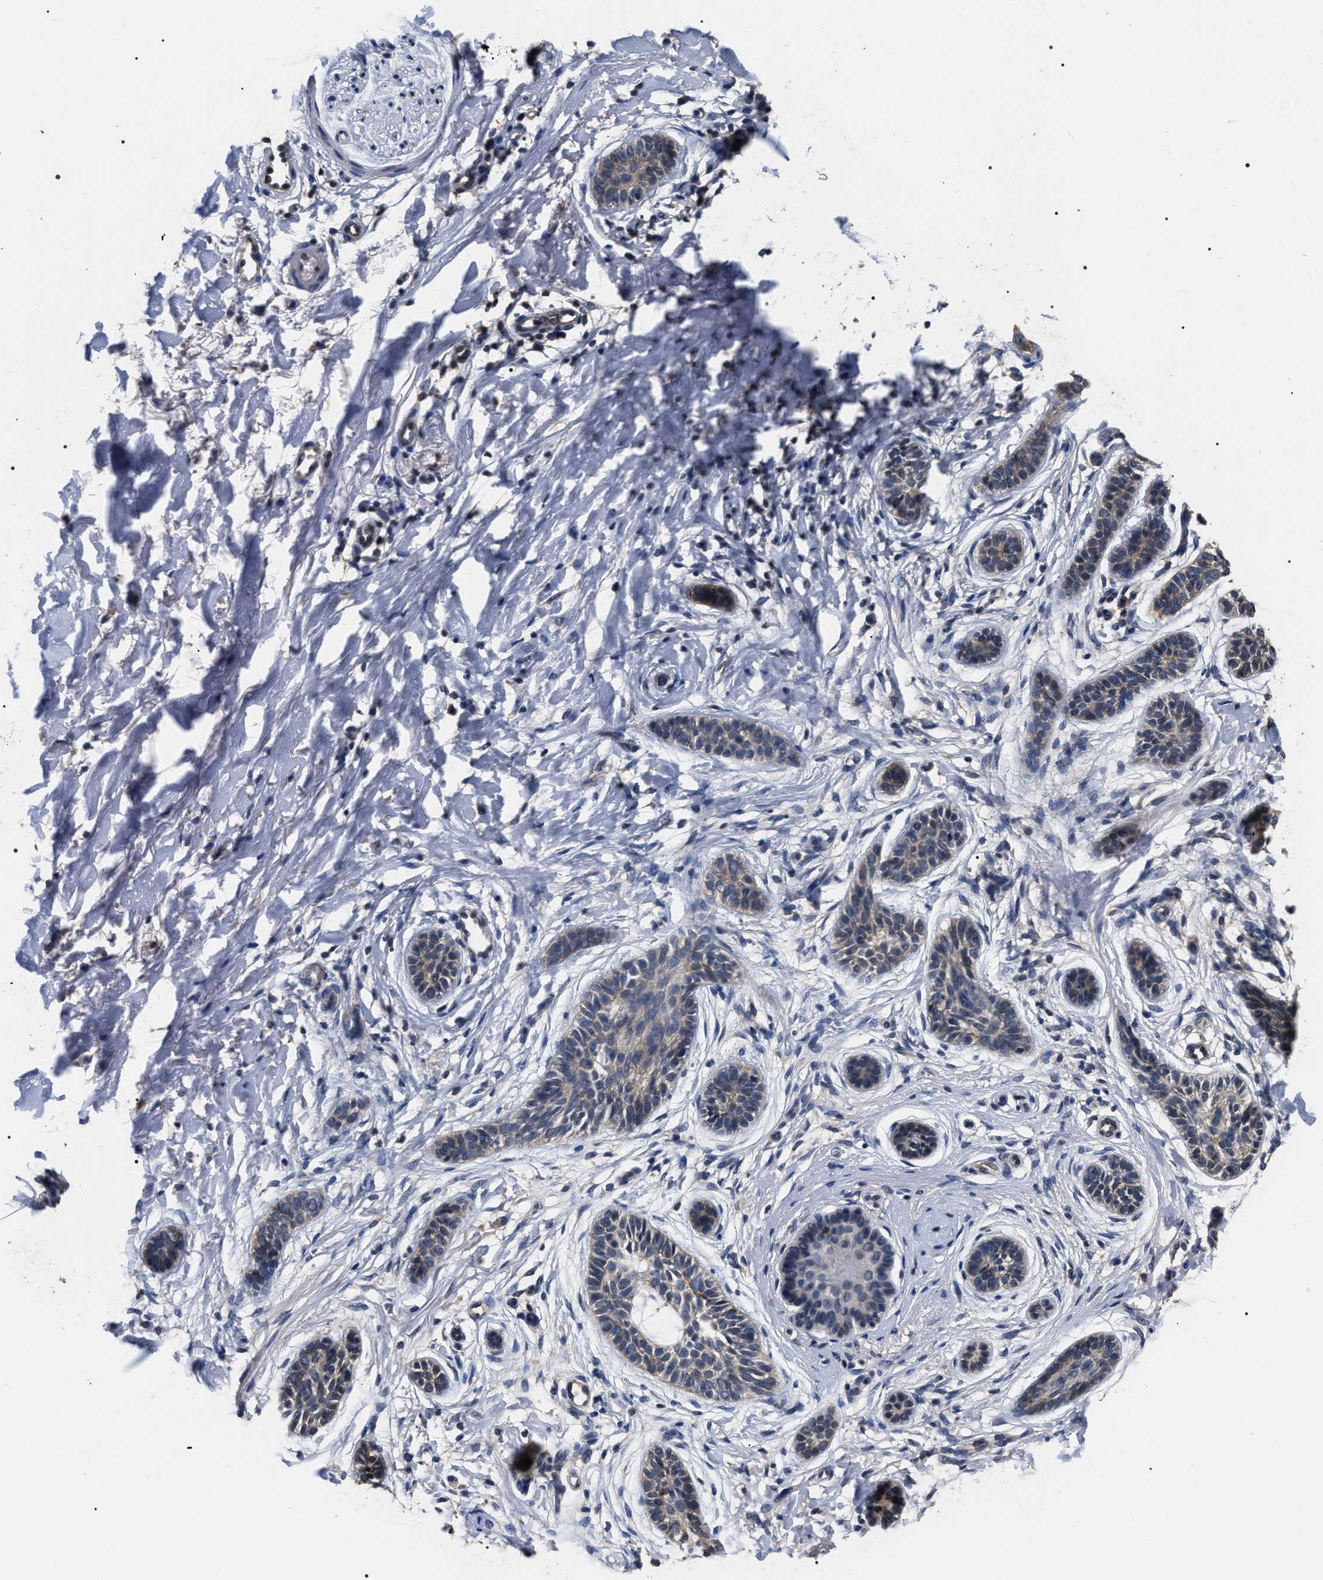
{"staining": {"intensity": "weak", "quantity": "<25%", "location": "cytoplasmic/membranous"}, "tissue": "skin cancer", "cell_type": "Tumor cells", "image_type": "cancer", "snomed": [{"axis": "morphology", "description": "Normal tissue, NOS"}, {"axis": "morphology", "description": "Basal cell carcinoma"}, {"axis": "topography", "description": "Skin"}], "caption": "Tumor cells are negative for brown protein staining in skin cancer (basal cell carcinoma).", "gene": "UPF3A", "patient": {"sex": "male", "age": 63}}